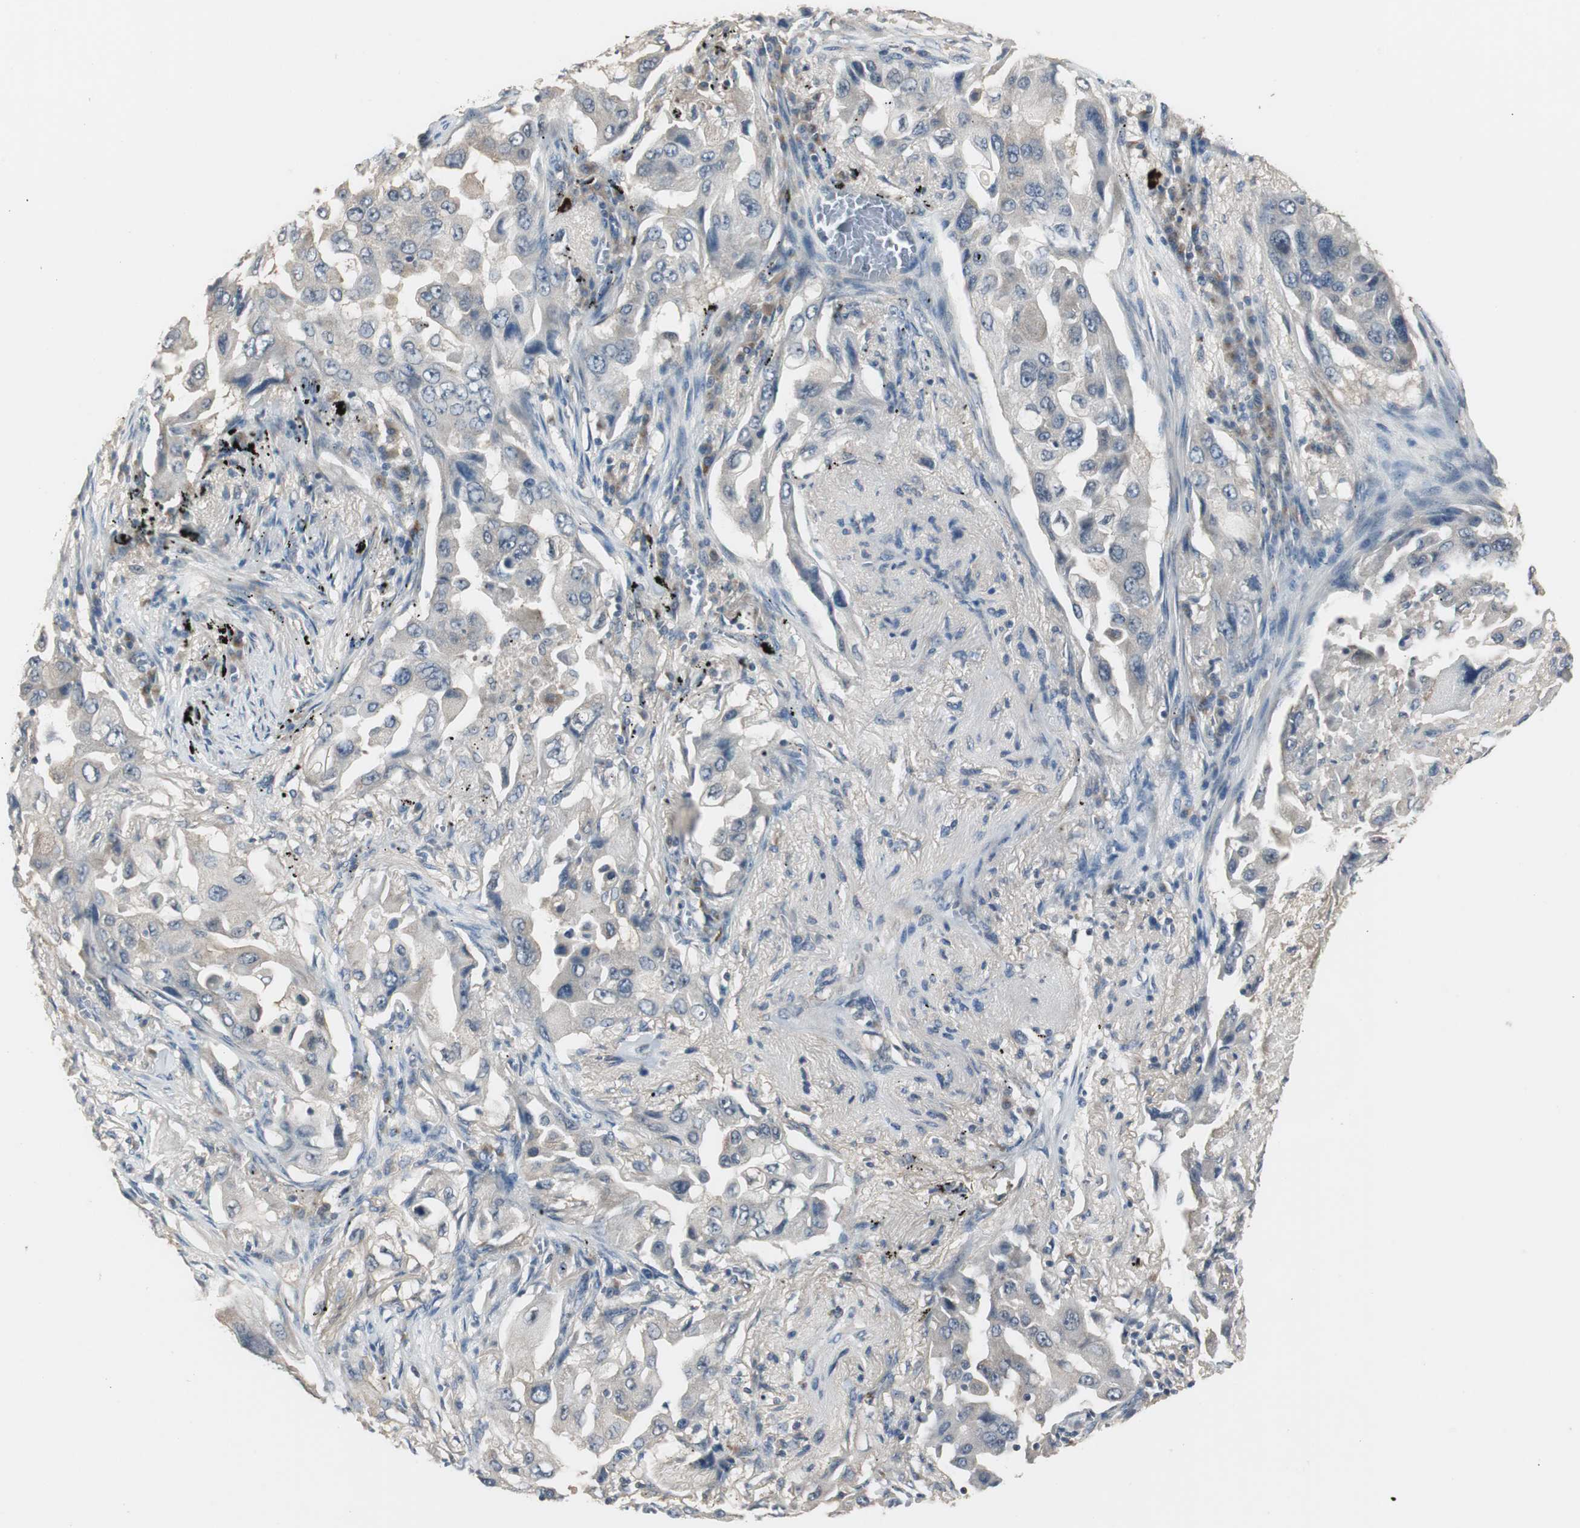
{"staining": {"intensity": "weak", "quantity": "<25%", "location": "cytoplasmic/membranous"}, "tissue": "lung cancer", "cell_type": "Tumor cells", "image_type": "cancer", "snomed": [{"axis": "morphology", "description": "Adenocarcinoma, NOS"}, {"axis": "topography", "description": "Lung"}], "caption": "A high-resolution photomicrograph shows immunohistochemistry (IHC) staining of lung adenocarcinoma, which shows no significant positivity in tumor cells. (Brightfield microscopy of DAB immunohistochemistry at high magnification).", "gene": "PTPRN2", "patient": {"sex": "female", "age": 65}}